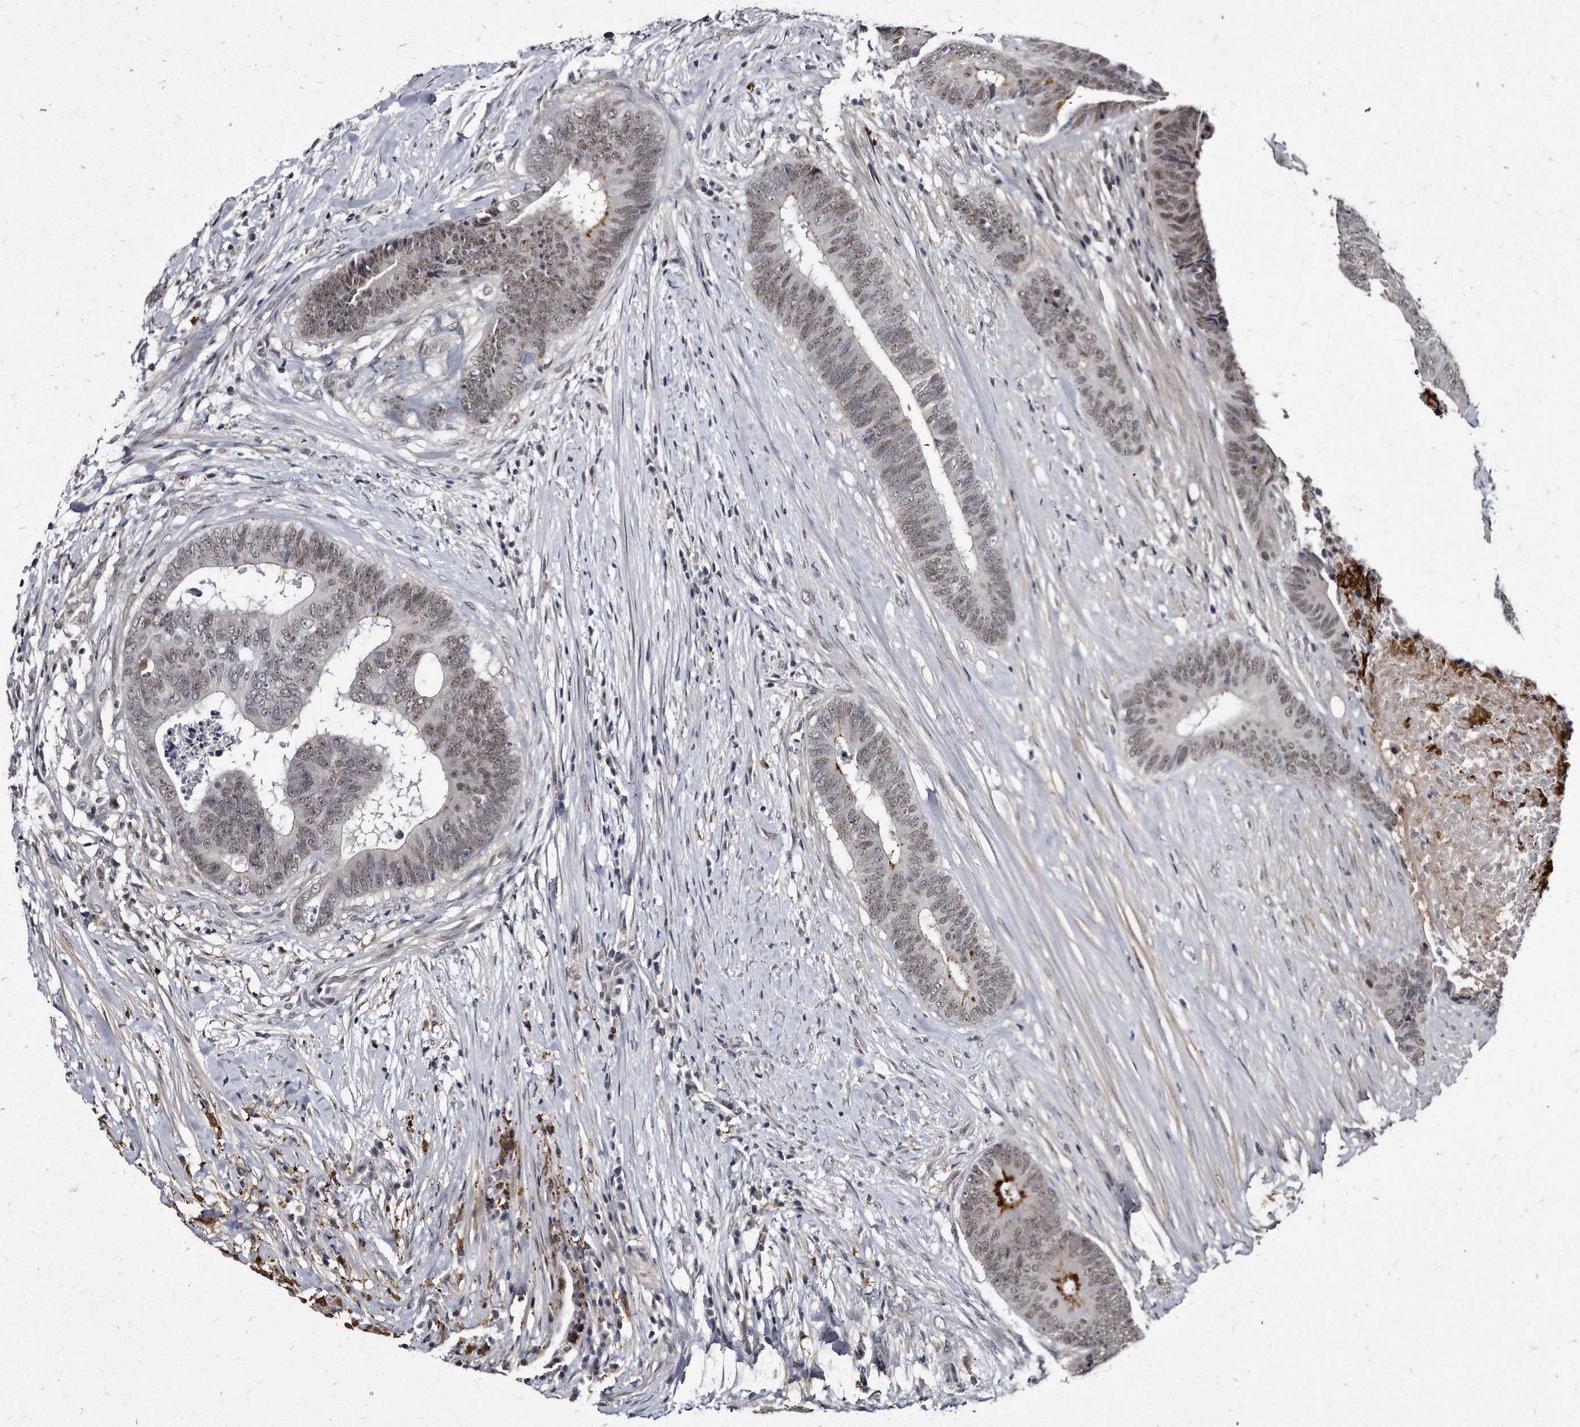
{"staining": {"intensity": "weak", "quantity": ">75%", "location": "nuclear"}, "tissue": "colorectal cancer", "cell_type": "Tumor cells", "image_type": "cancer", "snomed": [{"axis": "morphology", "description": "Adenocarcinoma, NOS"}, {"axis": "topography", "description": "Rectum"}], "caption": "Immunohistochemistry of human adenocarcinoma (colorectal) exhibits low levels of weak nuclear staining in about >75% of tumor cells.", "gene": "KLHDC3", "patient": {"sex": "male", "age": 72}}